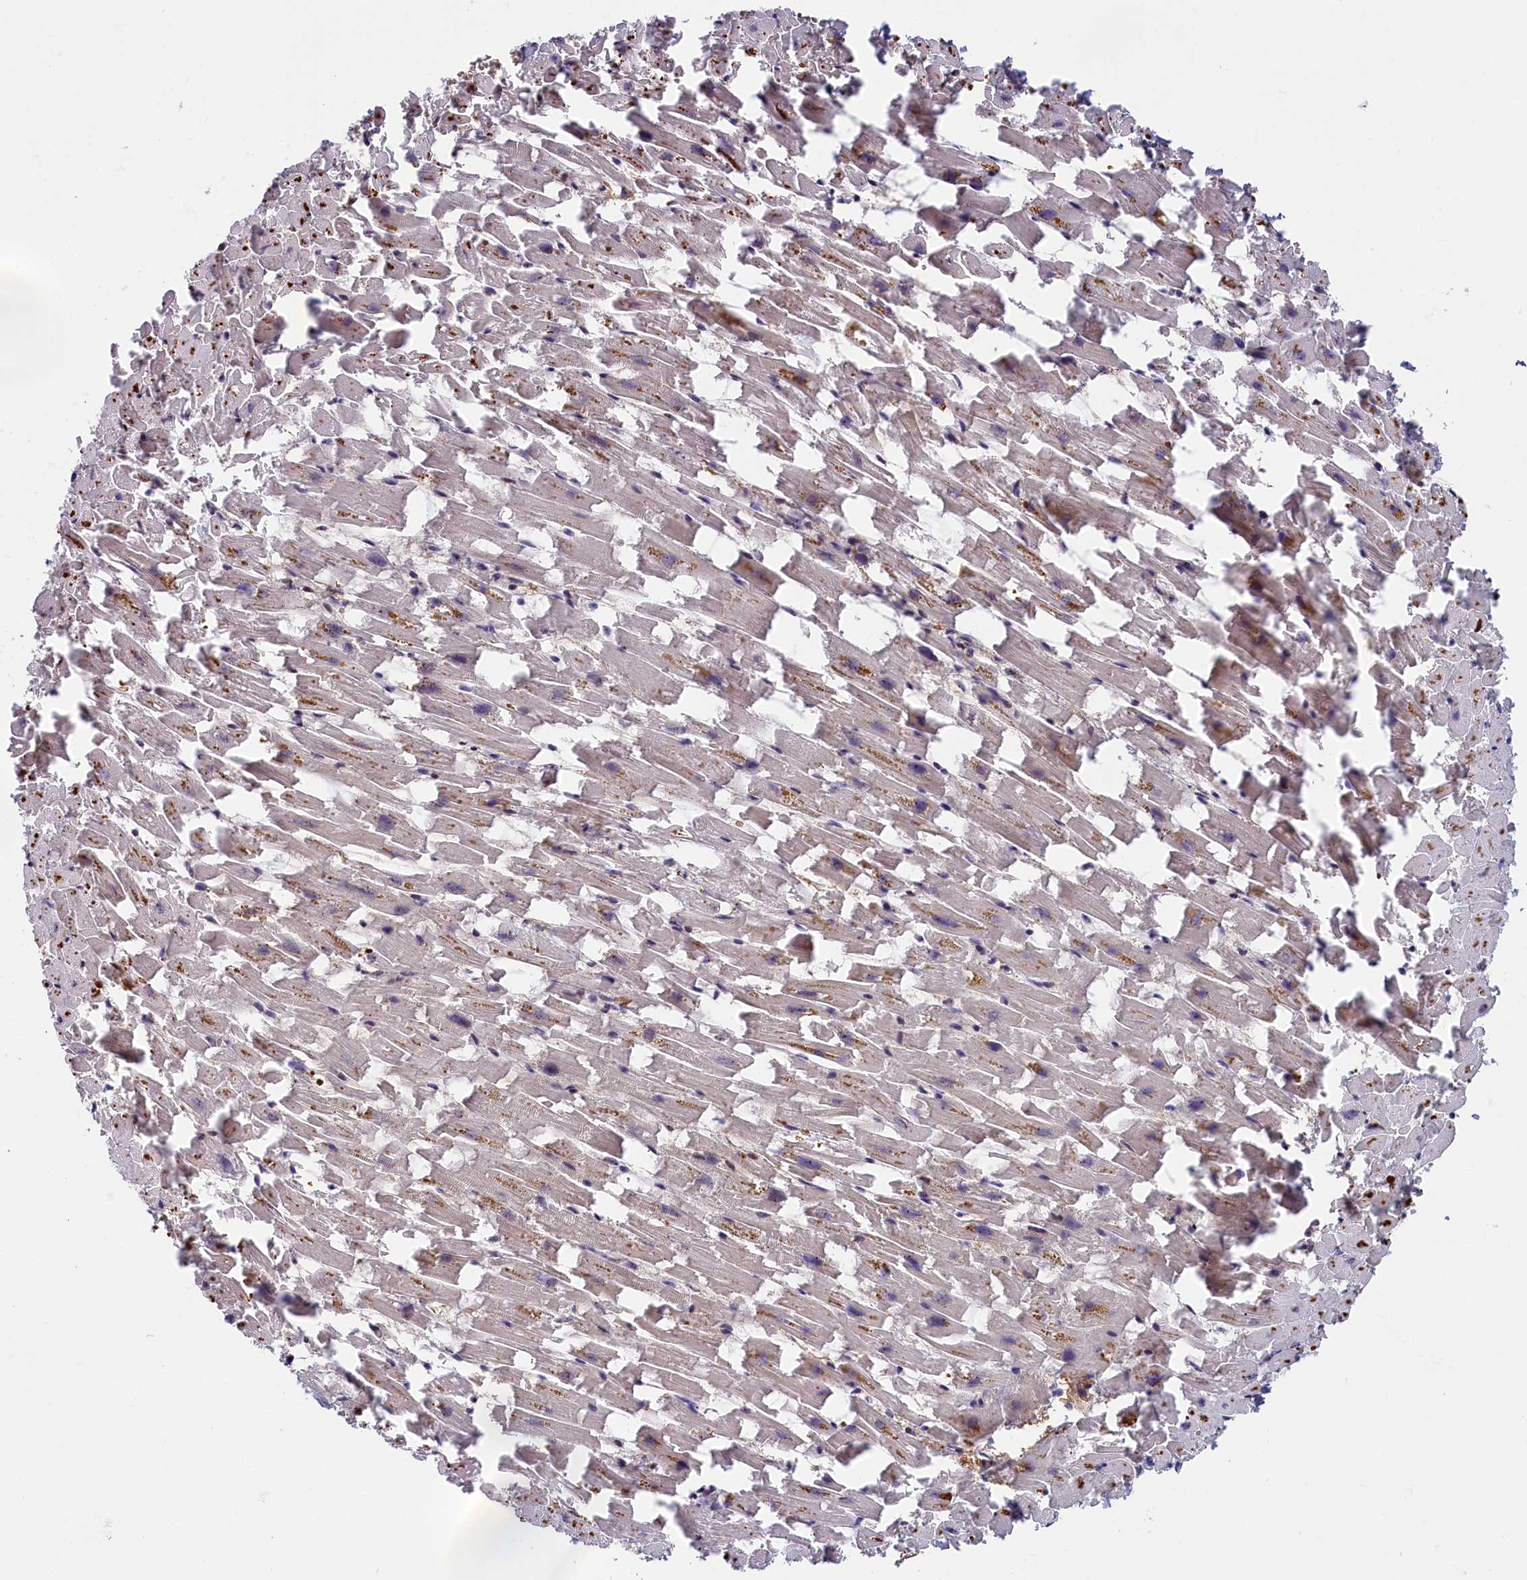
{"staining": {"intensity": "strong", "quantity": "<25%", "location": "cytoplasmic/membranous"}, "tissue": "heart muscle", "cell_type": "Cardiomyocytes", "image_type": "normal", "snomed": [{"axis": "morphology", "description": "Normal tissue, NOS"}, {"axis": "topography", "description": "Heart"}], "caption": "Heart muscle stained with immunohistochemistry displays strong cytoplasmic/membranous positivity in about <25% of cardiomyocytes.", "gene": "CHST12", "patient": {"sex": "female", "age": 64}}